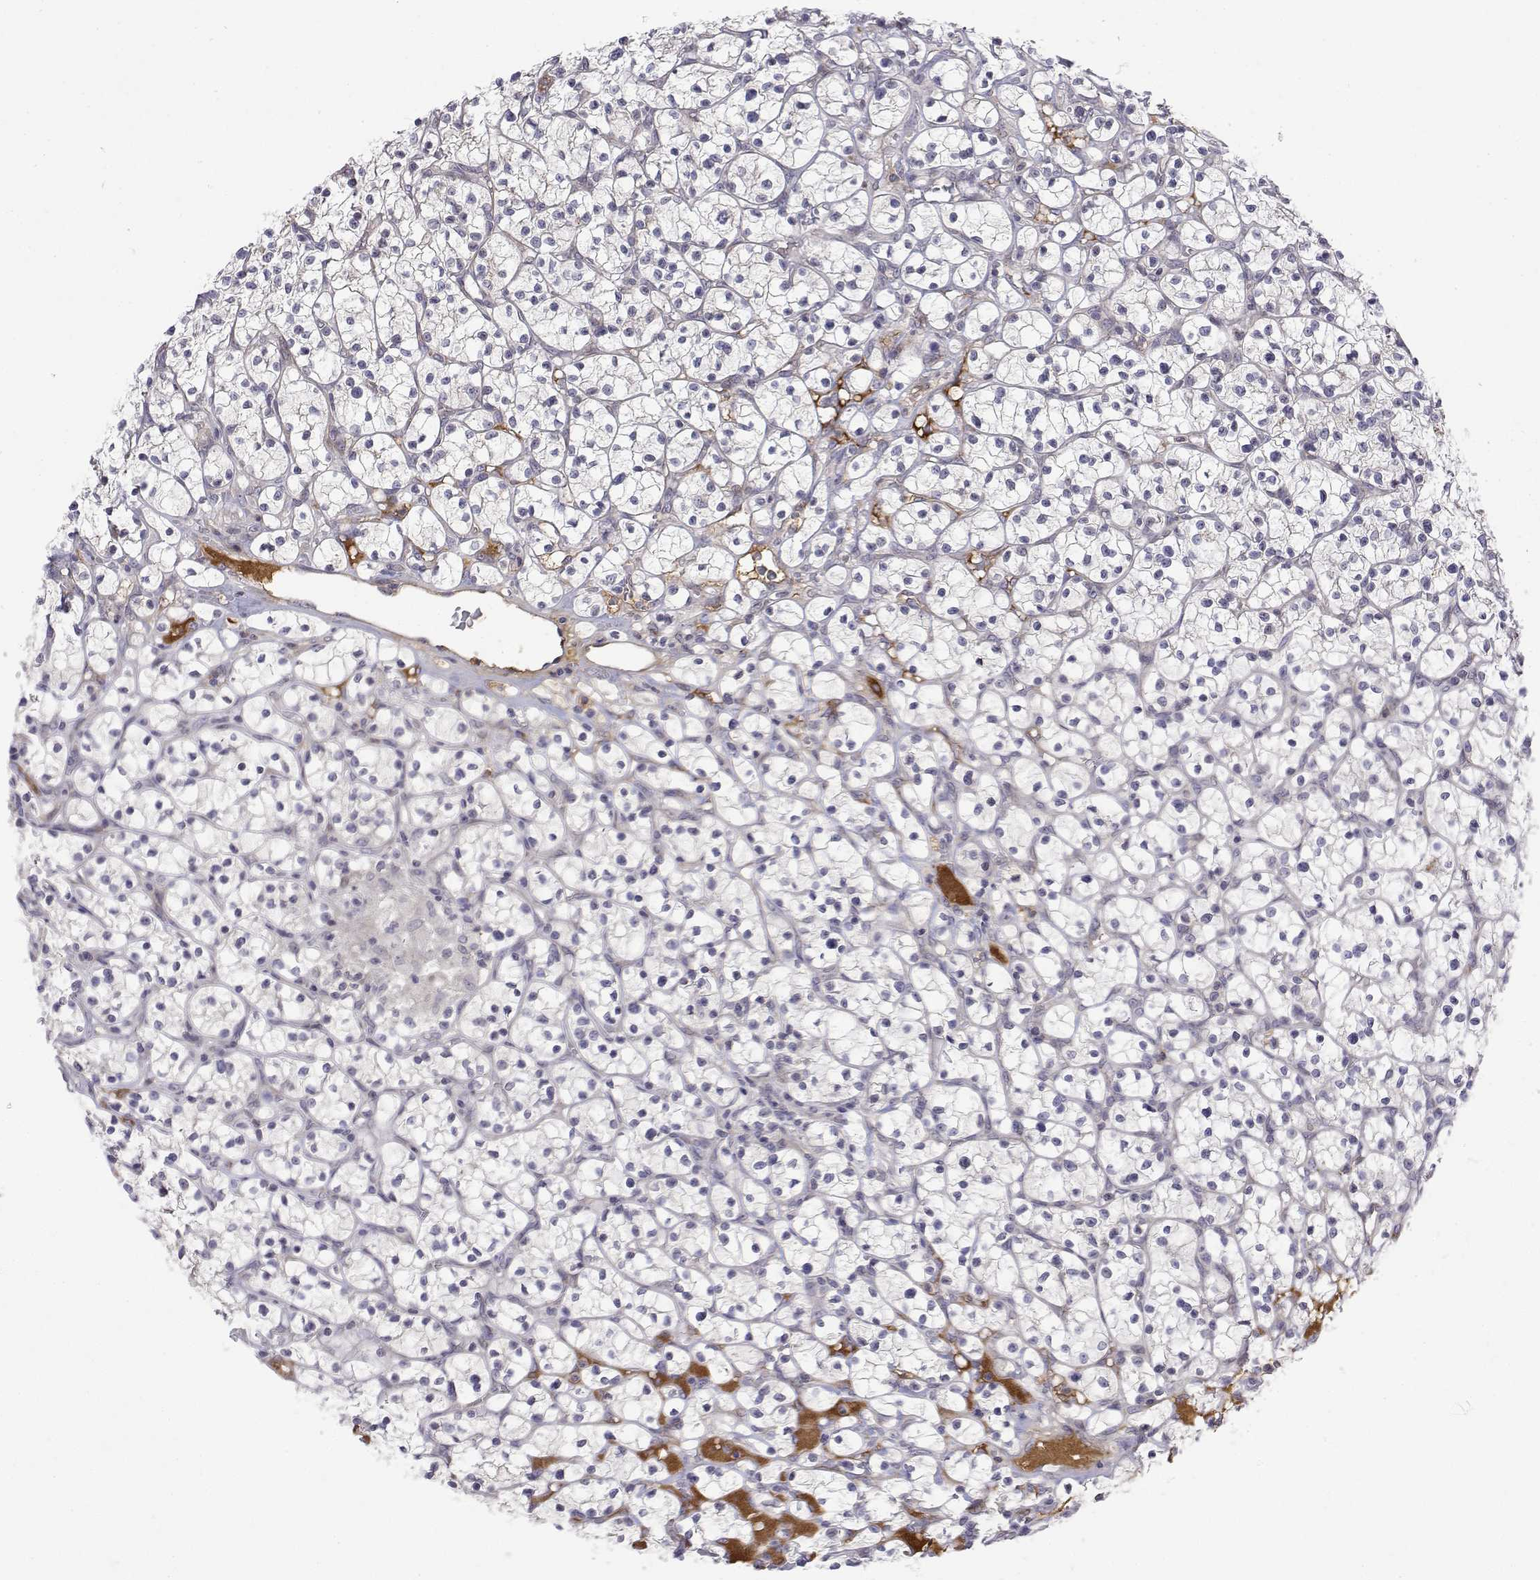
{"staining": {"intensity": "negative", "quantity": "none", "location": "none"}, "tissue": "renal cancer", "cell_type": "Tumor cells", "image_type": "cancer", "snomed": [{"axis": "morphology", "description": "Adenocarcinoma, NOS"}, {"axis": "topography", "description": "Kidney"}], "caption": "Human renal adenocarcinoma stained for a protein using IHC reveals no expression in tumor cells.", "gene": "IGFBP4", "patient": {"sex": "female", "age": 64}}